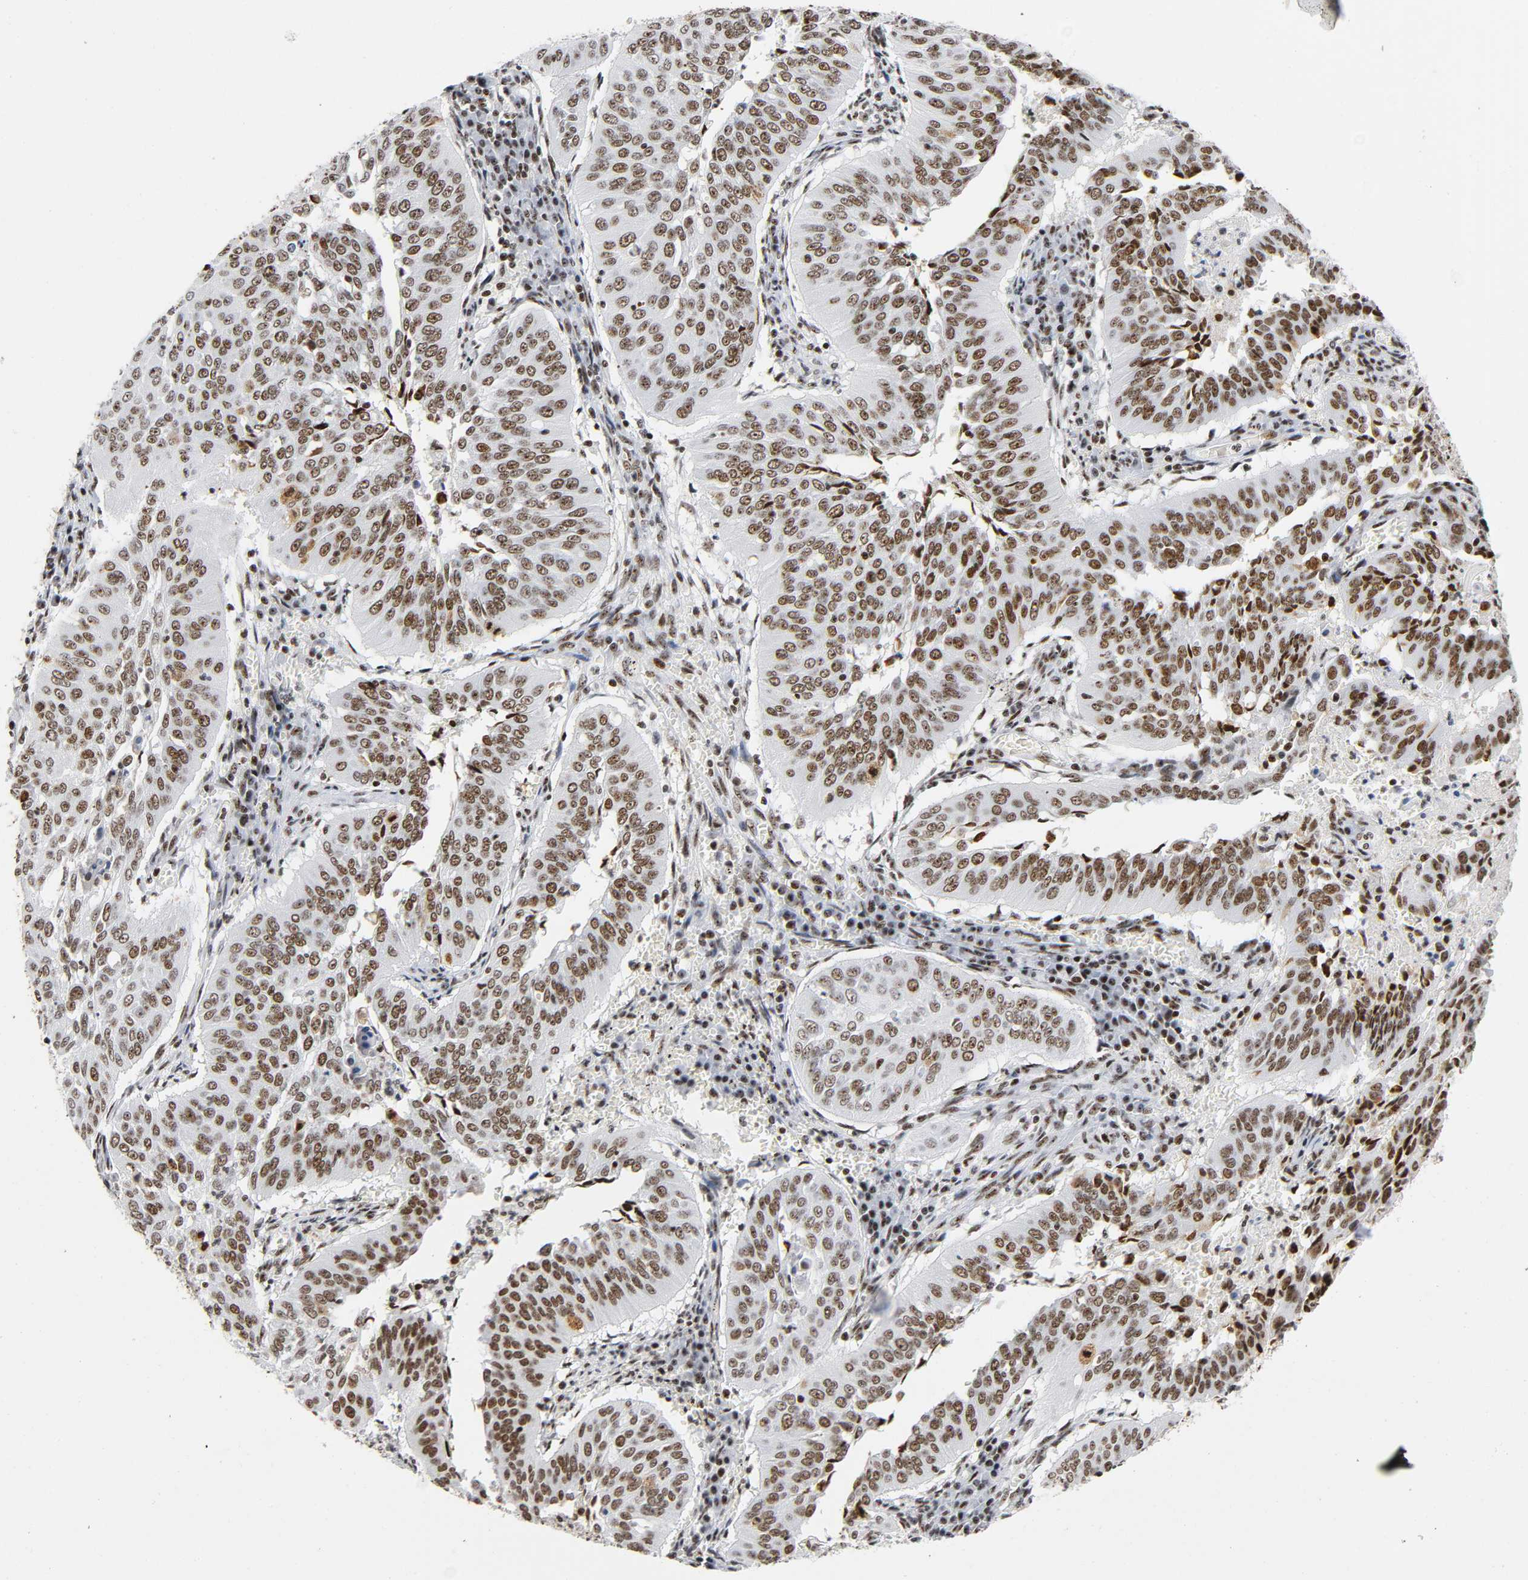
{"staining": {"intensity": "strong", "quantity": ">75%", "location": "nuclear"}, "tissue": "cervical cancer", "cell_type": "Tumor cells", "image_type": "cancer", "snomed": [{"axis": "morphology", "description": "Squamous cell carcinoma, NOS"}, {"axis": "topography", "description": "Cervix"}], "caption": "The micrograph exhibits staining of cervical cancer (squamous cell carcinoma), revealing strong nuclear protein expression (brown color) within tumor cells. The staining was performed using DAB to visualize the protein expression in brown, while the nuclei were stained in blue with hematoxylin (Magnification: 20x).", "gene": "UBTF", "patient": {"sex": "female", "age": 39}}